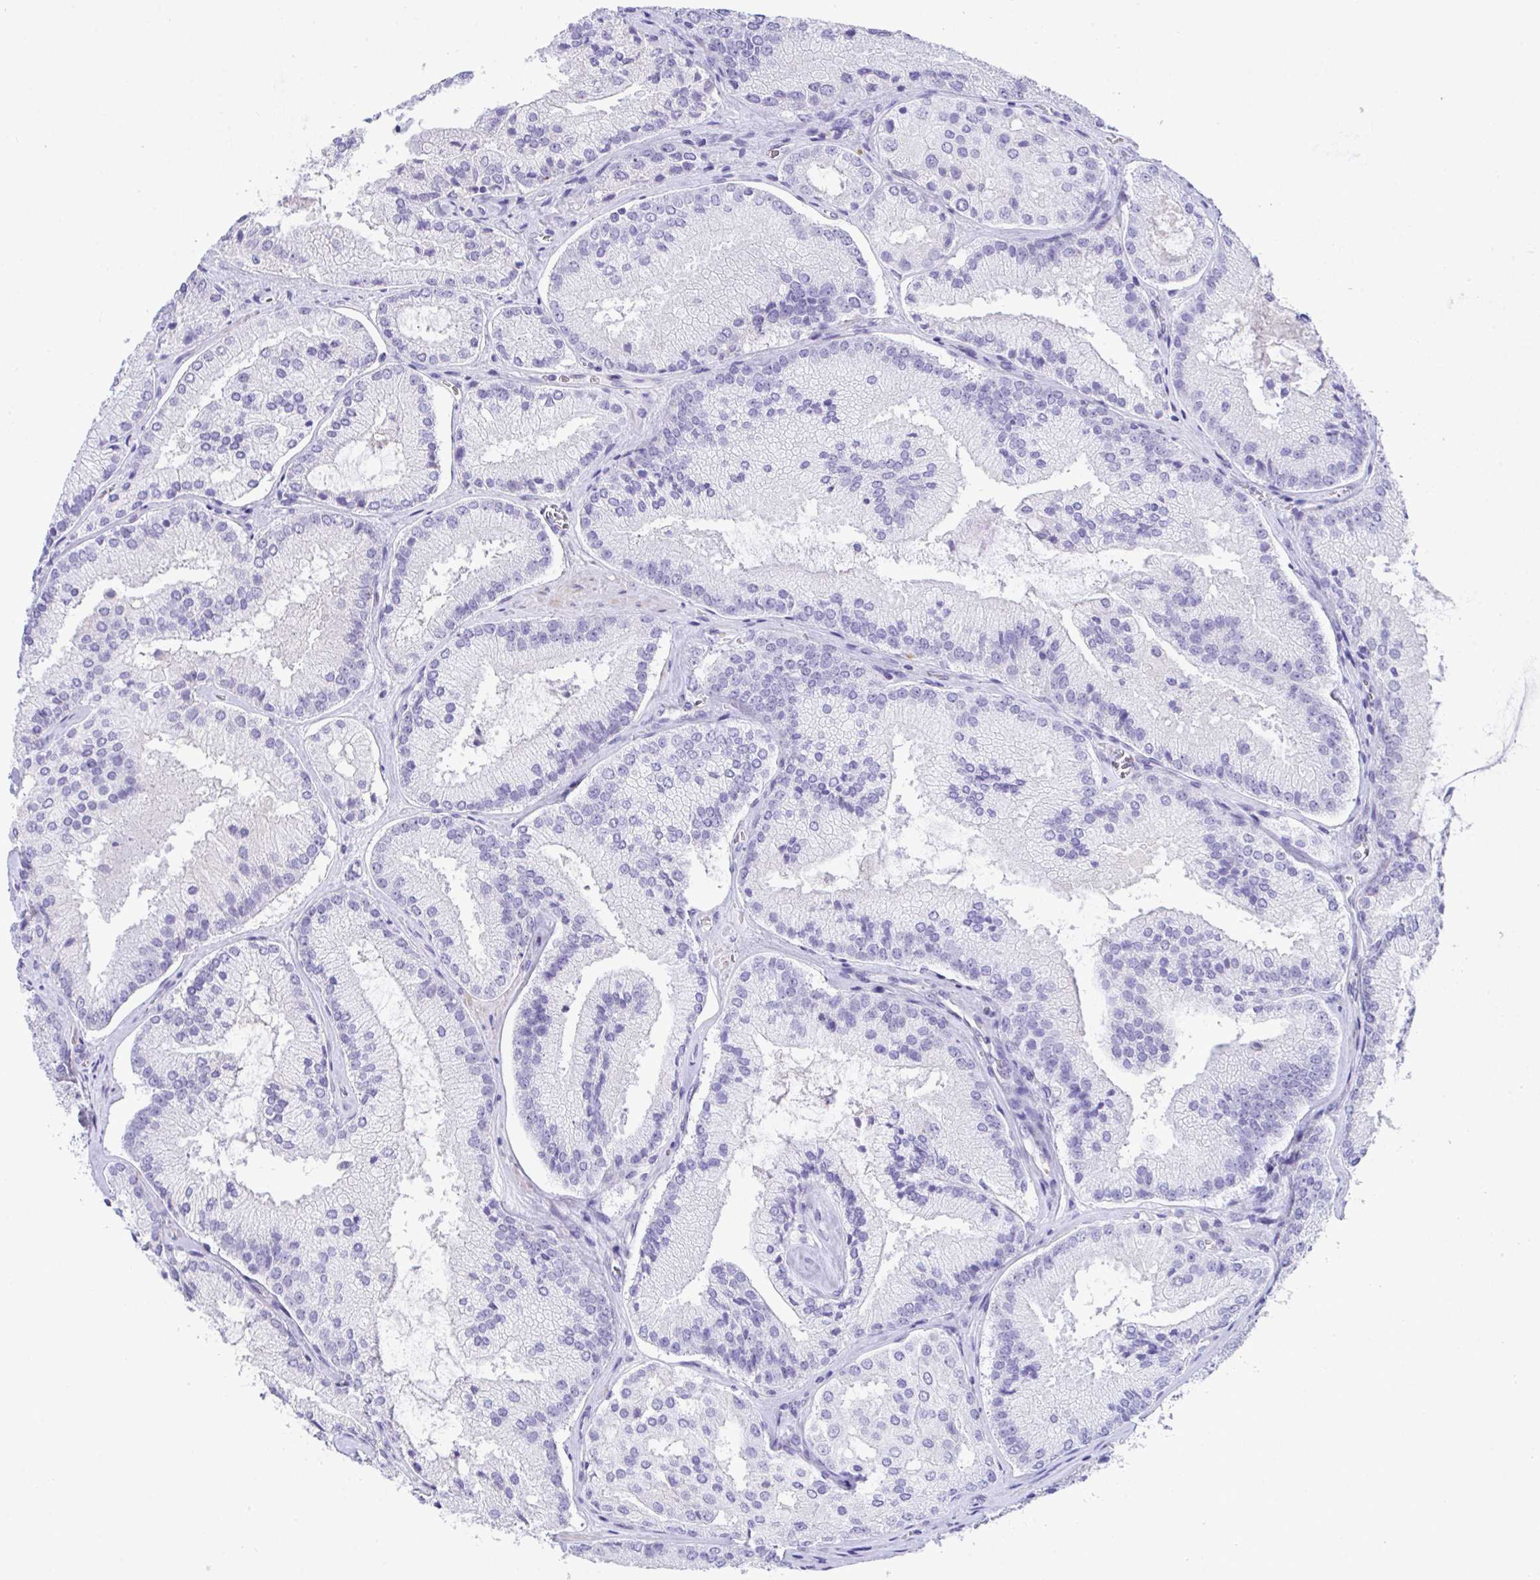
{"staining": {"intensity": "negative", "quantity": "none", "location": "none"}, "tissue": "prostate cancer", "cell_type": "Tumor cells", "image_type": "cancer", "snomed": [{"axis": "morphology", "description": "Adenocarcinoma, High grade"}, {"axis": "topography", "description": "Prostate"}], "caption": "Prostate cancer was stained to show a protein in brown. There is no significant expression in tumor cells.", "gene": "KMT2E", "patient": {"sex": "male", "age": 73}}